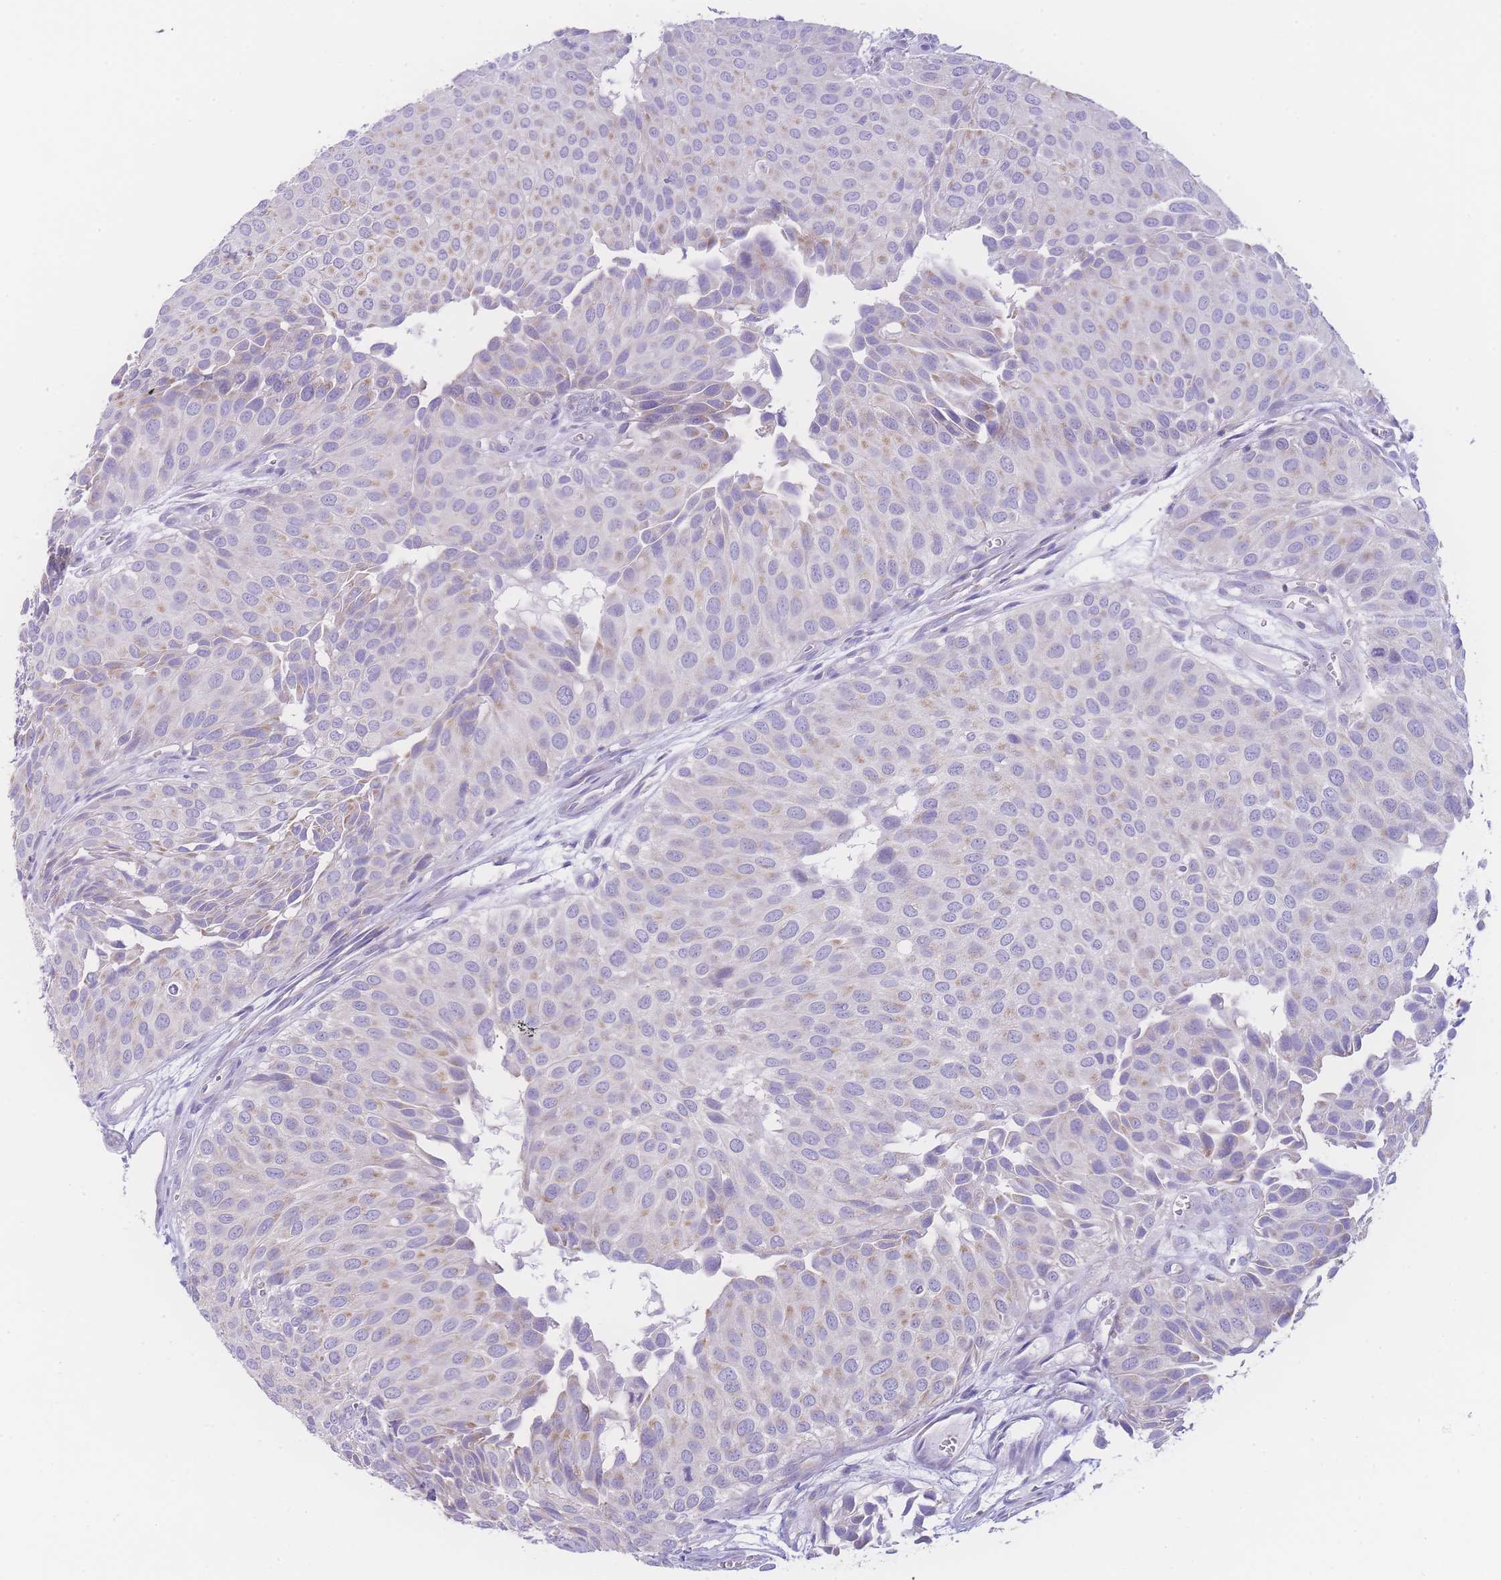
{"staining": {"intensity": "weak", "quantity": "<25%", "location": "cytoplasmic/membranous"}, "tissue": "urothelial cancer", "cell_type": "Tumor cells", "image_type": "cancer", "snomed": [{"axis": "morphology", "description": "Urothelial carcinoma, Low grade"}, {"axis": "topography", "description": "Urinary bladder"}], "caption": "Tumor cells show no significant expression in urothelial cancer.", "gene": "NBEAL1", "patient": {"sex": "male", "age": 88}}